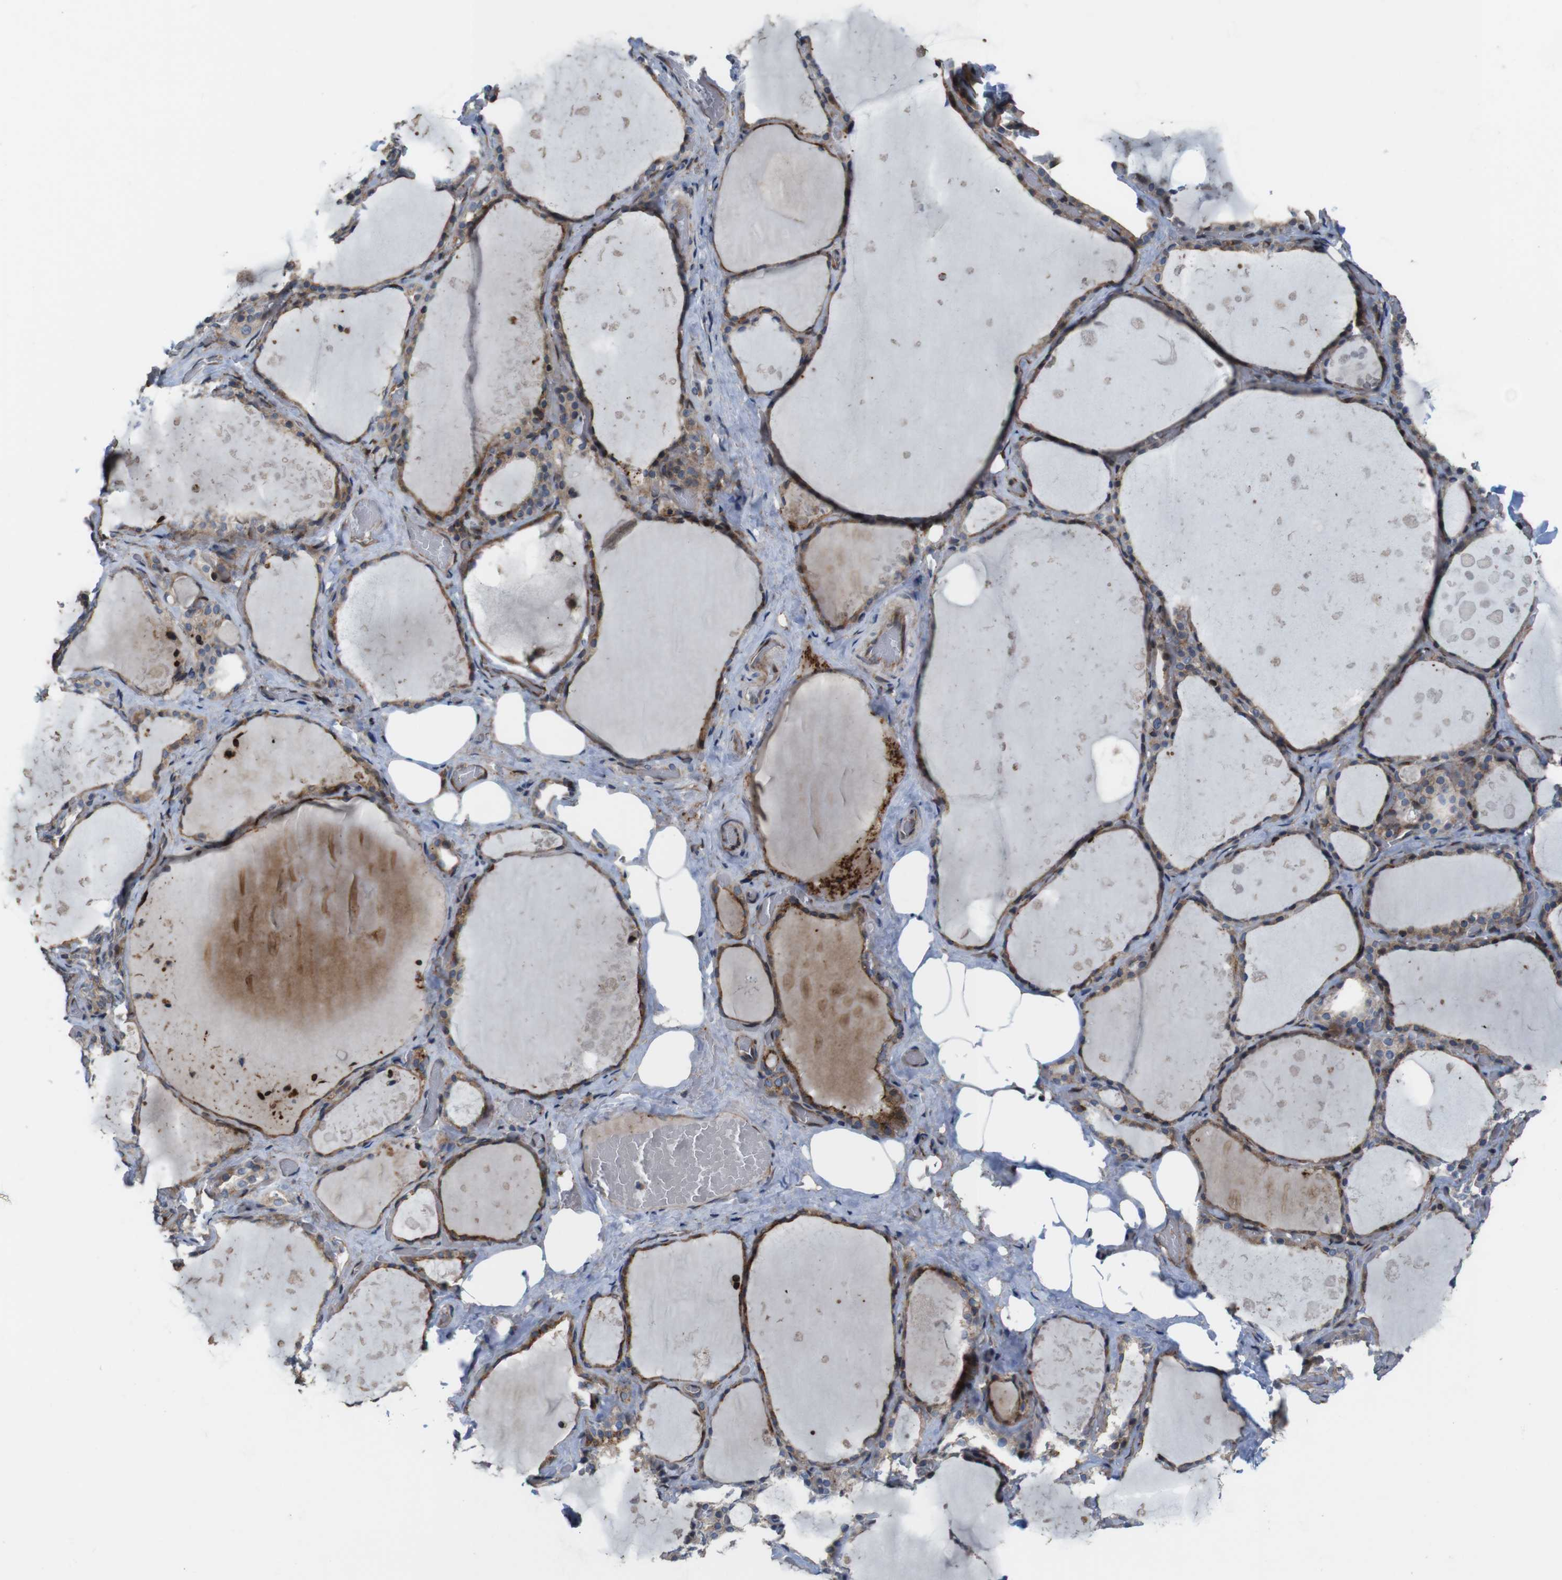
{"staining": {"intensity": "weak", "quantity": ">75%", "location": "cytoplasmic/membranous"}, "tissue": "thyroid gland", "cell_type": "Glandular cells", "image_type": "normal", "snomed": [{"axis": "morphology", "description": "Normal tissue, NOS"}, {"axis": "topography", "description": "Thyroid gland"}], "caption": "Brown immunohistochemical staining in benign thyroid gland exhibits weak cytoplasmic/membranous positivity in approximately >75% of glandular cells.", "gene": "PCOLCE2", "patient": {"sex": "male", "age": 61}}